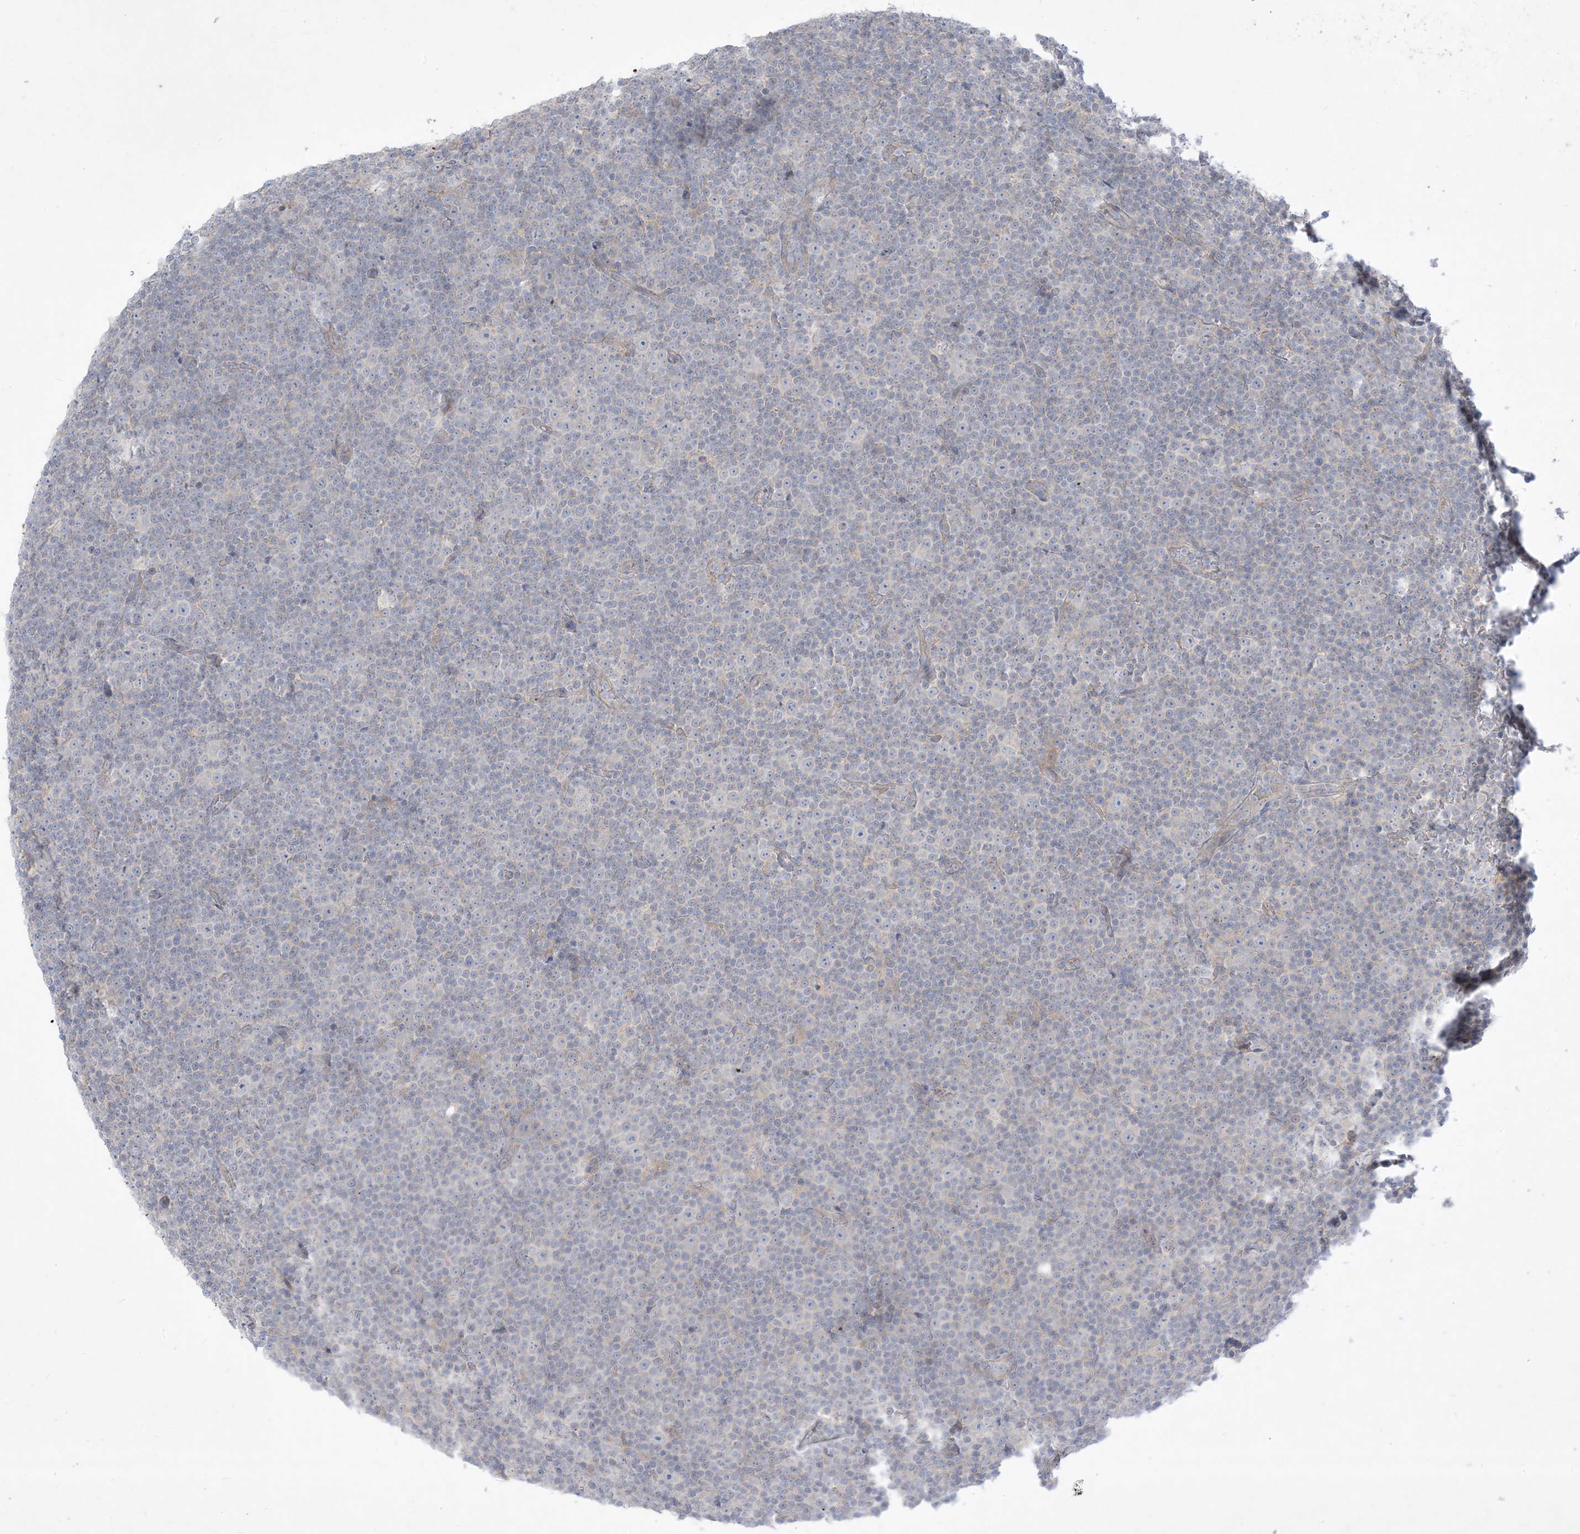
{"staining": {"intensity": "negative", "quantity": "none", "location": "none"}, "tissue": "lymphoma", "cell_type": "Tumor cells", "image_type": "cancer", "snomed": [{"axis": "morphology", "description": "Malignant lymphoma, non-Hodgkin's type, Low grade"}, {"axis": "topography", "description": "Lymph node"}], "caption": "Human lymphoma stained for a protein using IHC exhibits no expression in tumor cells.", "gene": "PLEKHA3", "patient": {"sex": "female", "age": 67}}